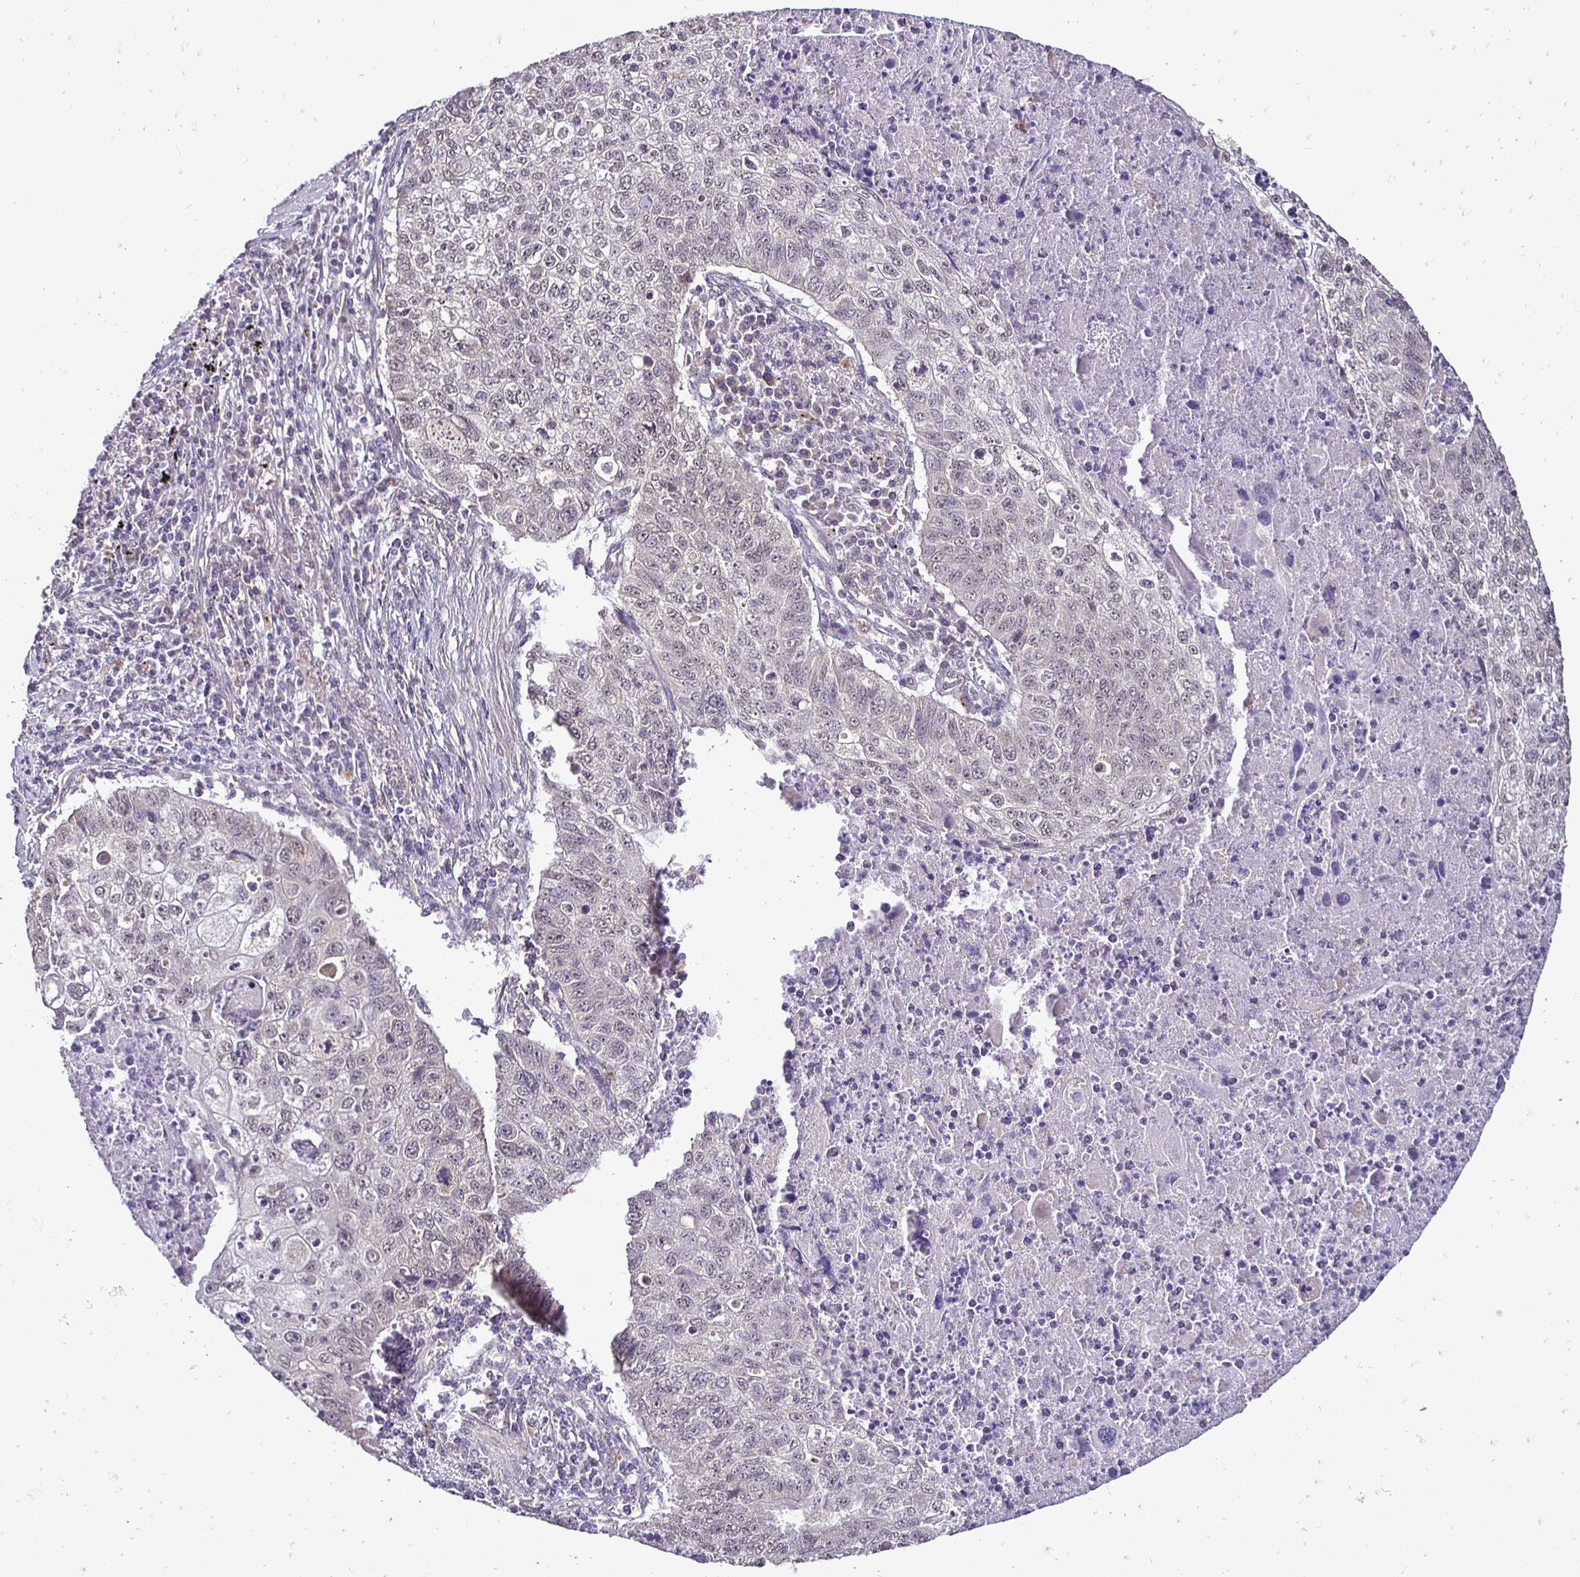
{"staining": {"intensity": "negative", "quantity": "none", "location": "none"}, "tissue": "lung cancer", "cell_type": "Tumor cells", "image_type": "cancer", "snomed": [{"axis": "morphology", "description": "Normal morphology"}, {"axis": "morphology", "description": "Aneuploidy"}, {"axis": "morphology", "description": "Squamous cell carcinoma, NOS"}, {"axis": "topography", "description": "Lymph node"}, {"axis": "topography", "description": "Lung"}], "caption": "Immunohistochemistry photomicrograph of lung squamous cell carcinoma stained for a protein (brown), which exhibits no positivity in tumor cells. (DAB immunohistochemistry with hematoxylin counter stain).", "gene": "RHEBL1", "patient": {"sex": "female", "age": 76}}